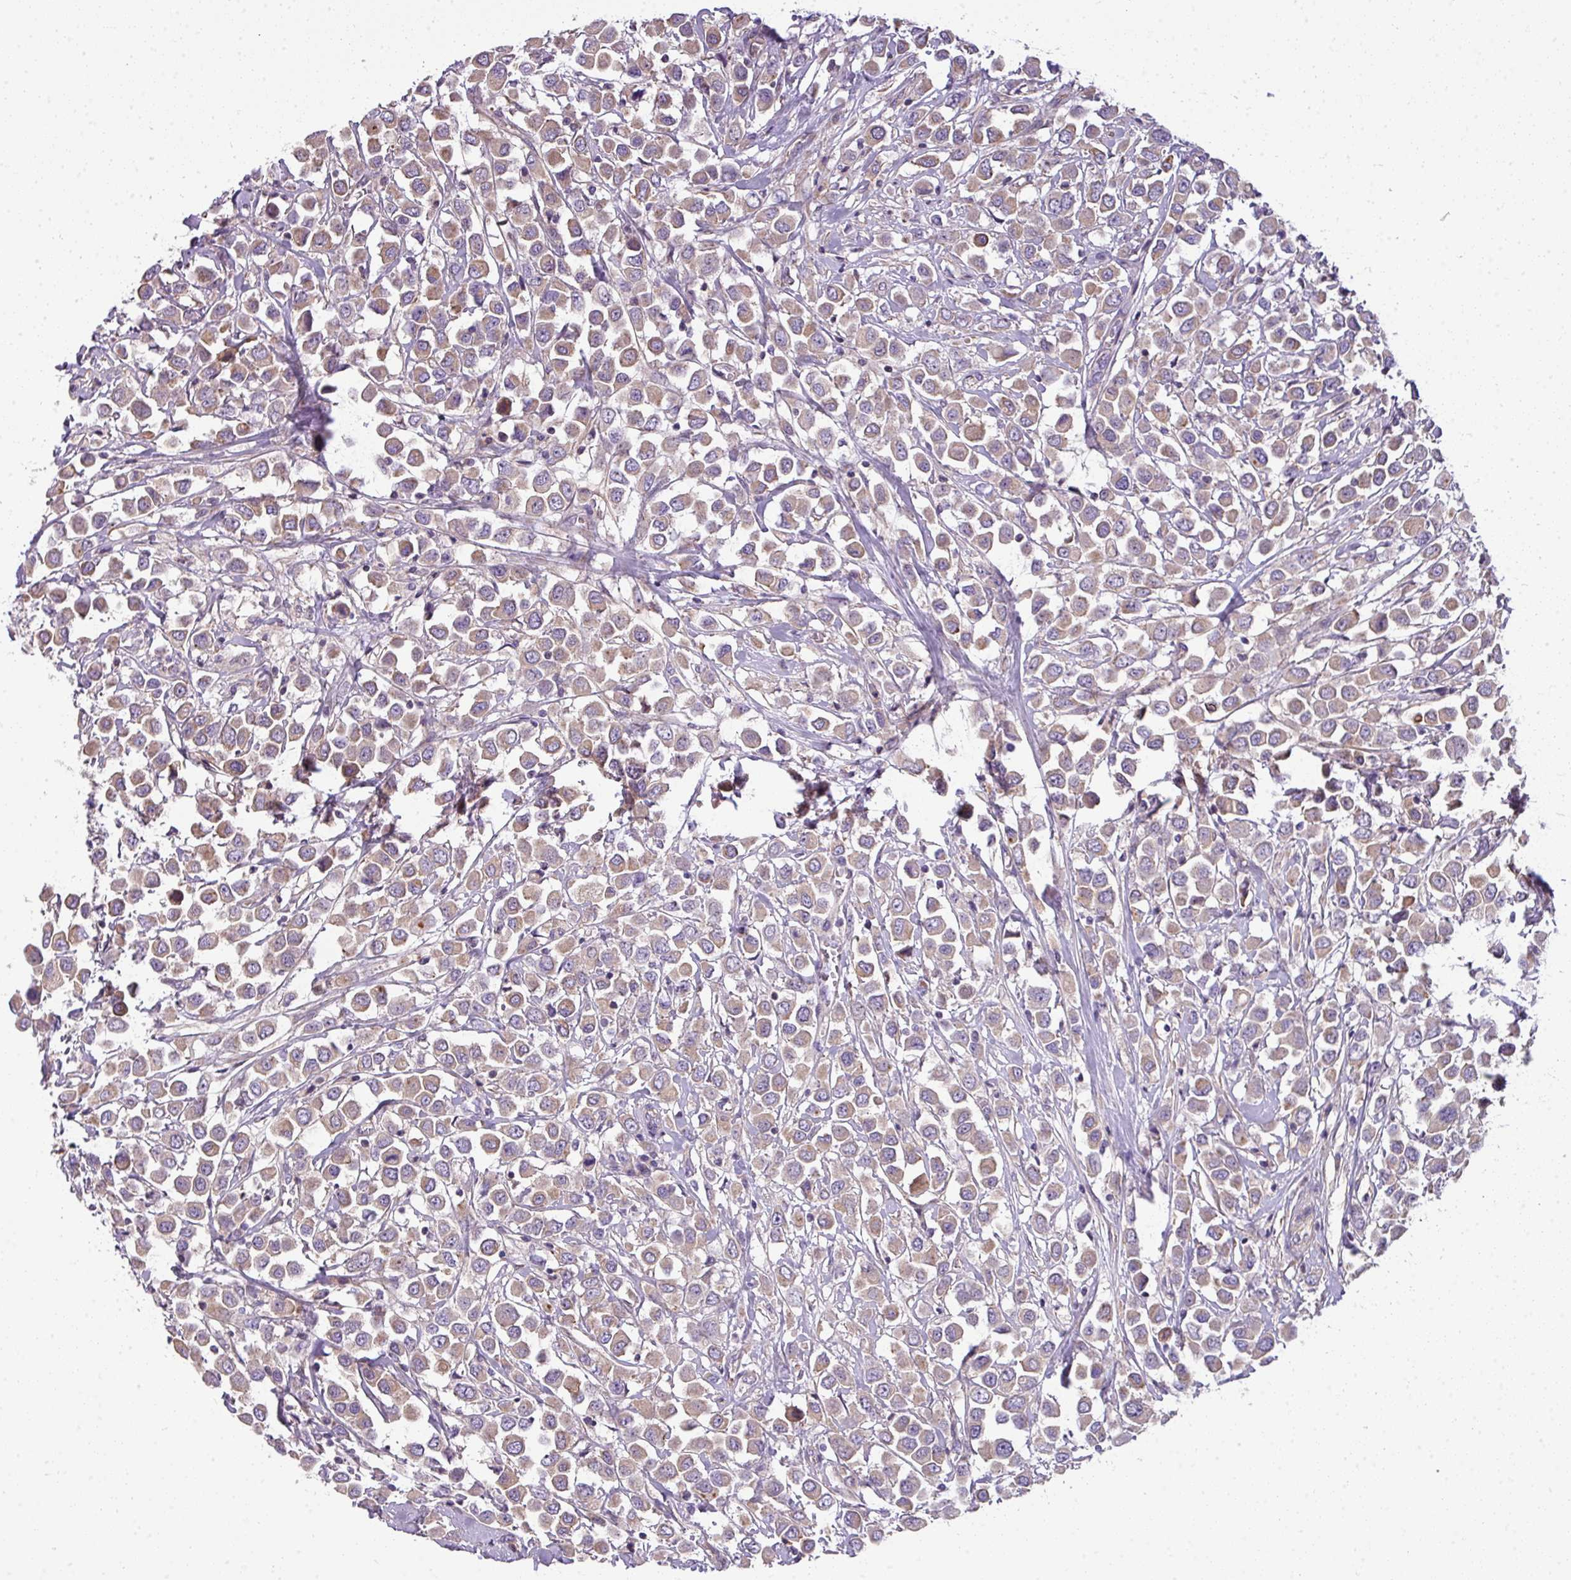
{"staining": {"intensity": "weak", "quantity": ">75%", "location": "cytoplasmic/membranous"}, "tissue": "breast cancer", "cell_type": "Tumor cells", "image_type": "cancer", "snomed": [{"axis": "morphology", "description": "Duct carcinoma"}, {"axis": "topography", "description": "Breast"}], "caption": "High-power microscopy captured an IHC micrograph of breast intraductal carcinoma, revealing weak cytoplasmic/membranous staining in approximately >75% of tumor cells.", "gene": "PALS2", "patient": {"sex": "female", "age": 61}}